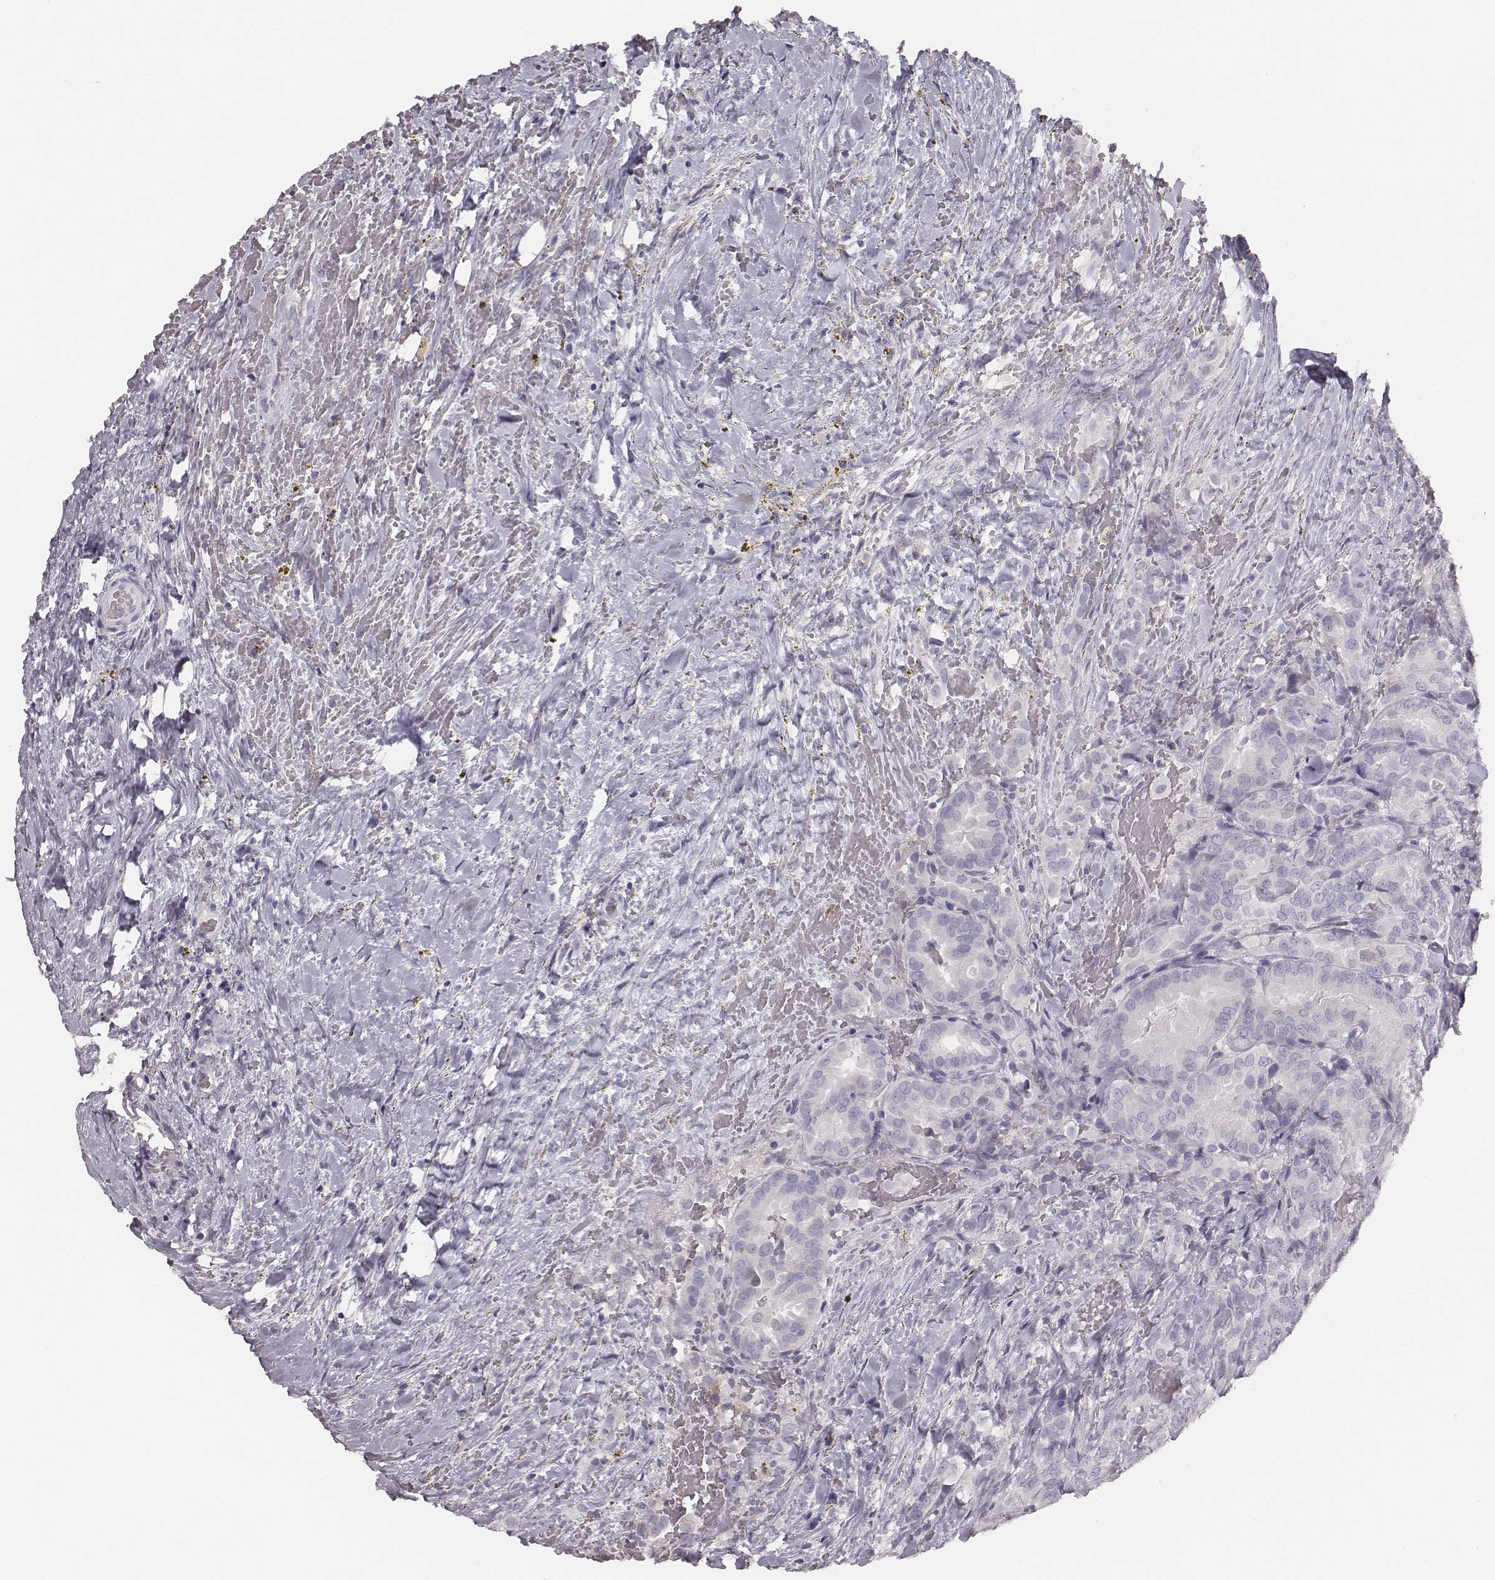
{"staining": {"intensity": "negative", "quantity": "none", "location": "none"}, "tissue": "thyroid cancer", "cell_type": "Tumor cells", "image_type": "cancer", "snomed": [{"axis": "morphology", "description": "Papillary adenocarcinoma, NOS"}, {"axis": "topography", "description": "Thyroid gland"}], "caption": "An immunohistochemistry micrograph of thyroid papillary adenocarcinoma is shown. There is no staining in tumor cells of thyroid papillary adenocarcinoma.", "gene": "MYH6", "patient": {"sex": "male", "age": 61}}